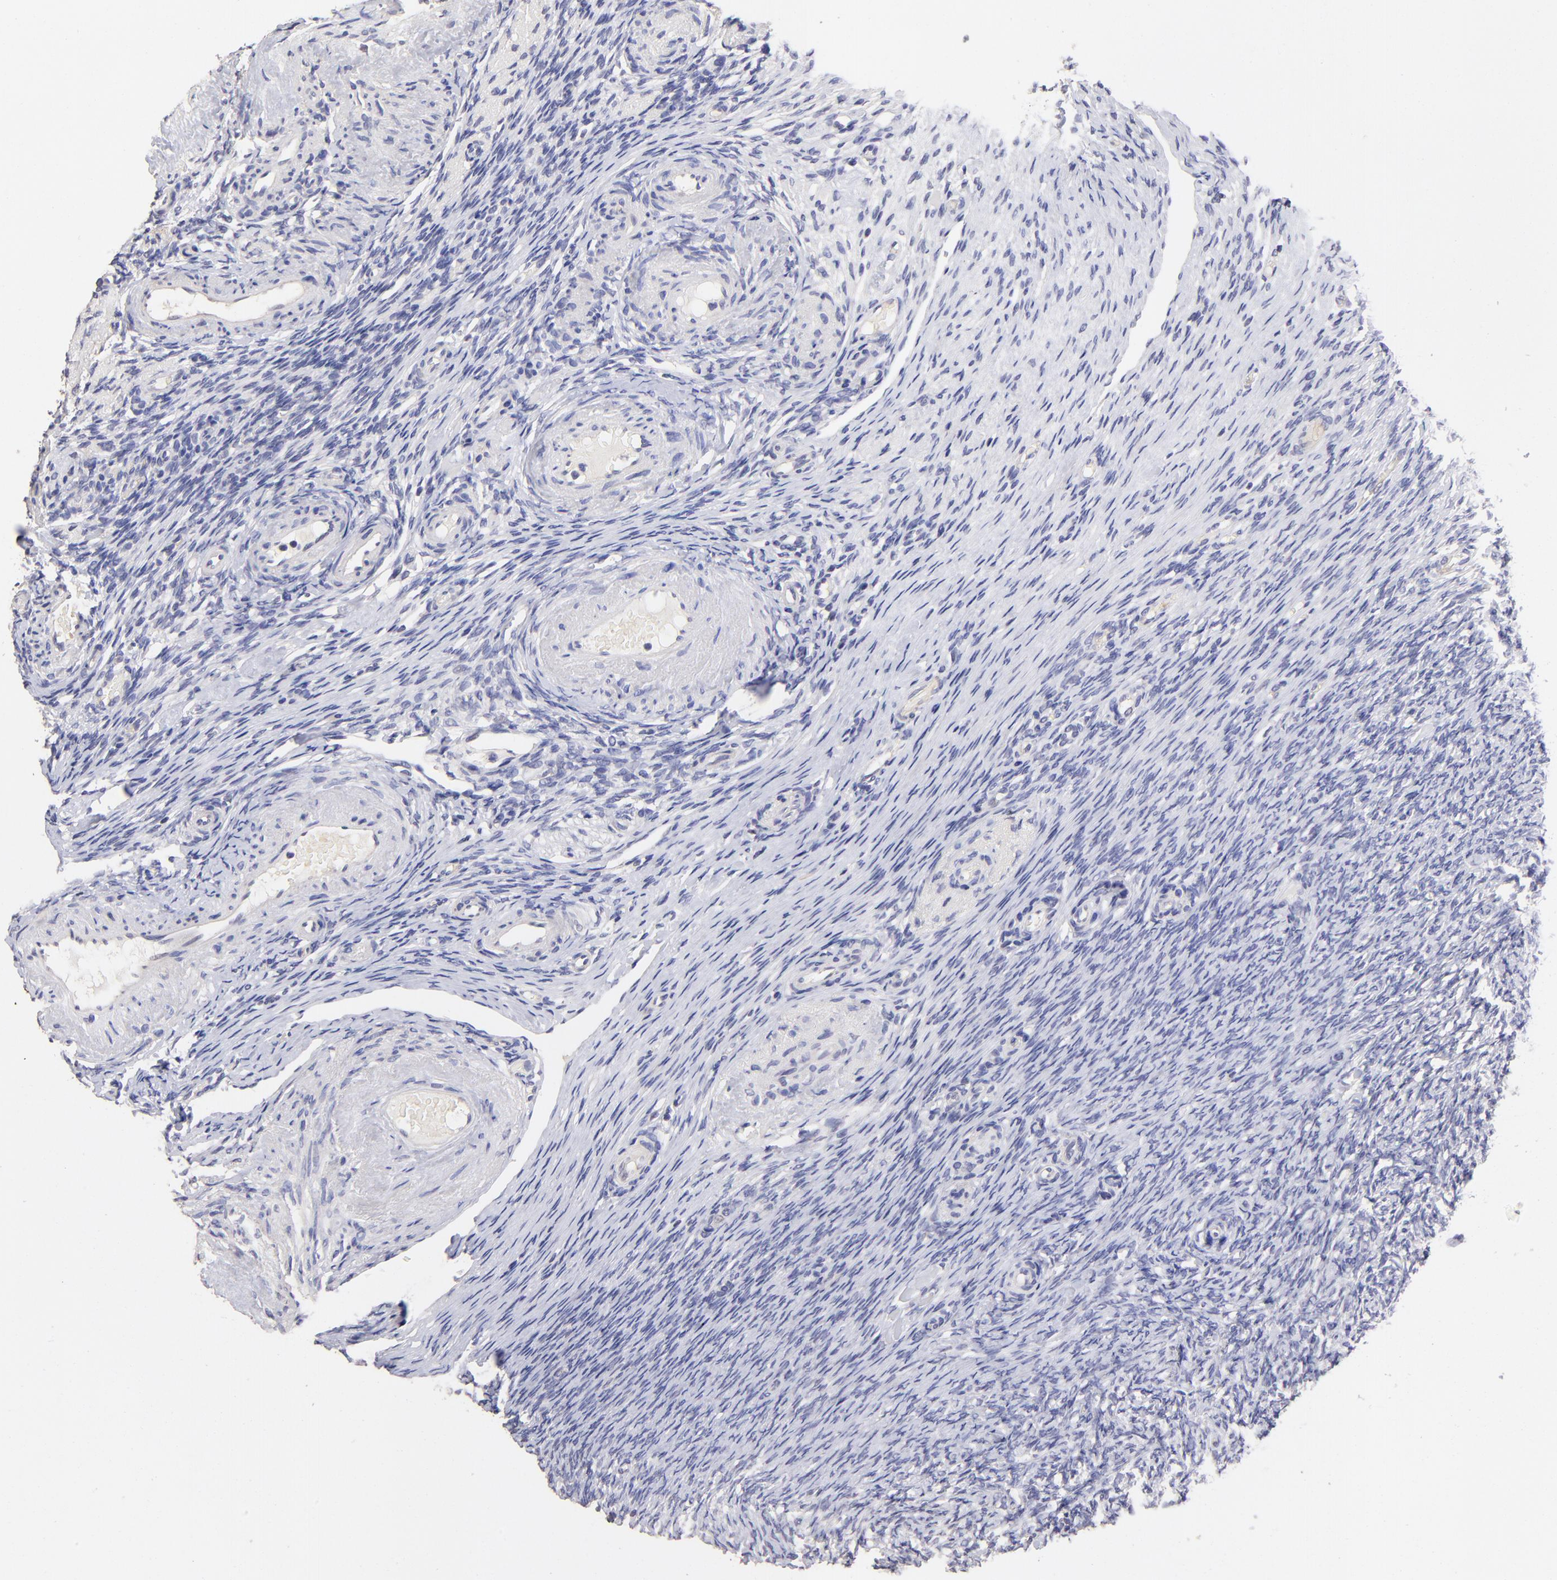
{"staining": {"intensity": "negative", "quantity": "none", "location": "none"}, "tissue": "ovary", "cell_type": "Follicle cells", "image_type": "normal", "snomed": [{"axis": "morphology", "description": "Normal tissue, NOS"}, {"axis": "topography", "description": "Ovary"}], "caption": "Immunohistochemistry (IHC) histopathology image of normal ovary stained for a protein (brown), which shows no expression in follicle cells. The staining was performed using DAB (3,3'-diaminobenzidine) to visualize the protein expression in brown, while the nuclei were stained in blue with hematoxylin (Magnification: 20x).", "gene": "DNMT1", "patient": {"sex": "female", "age": 60}}